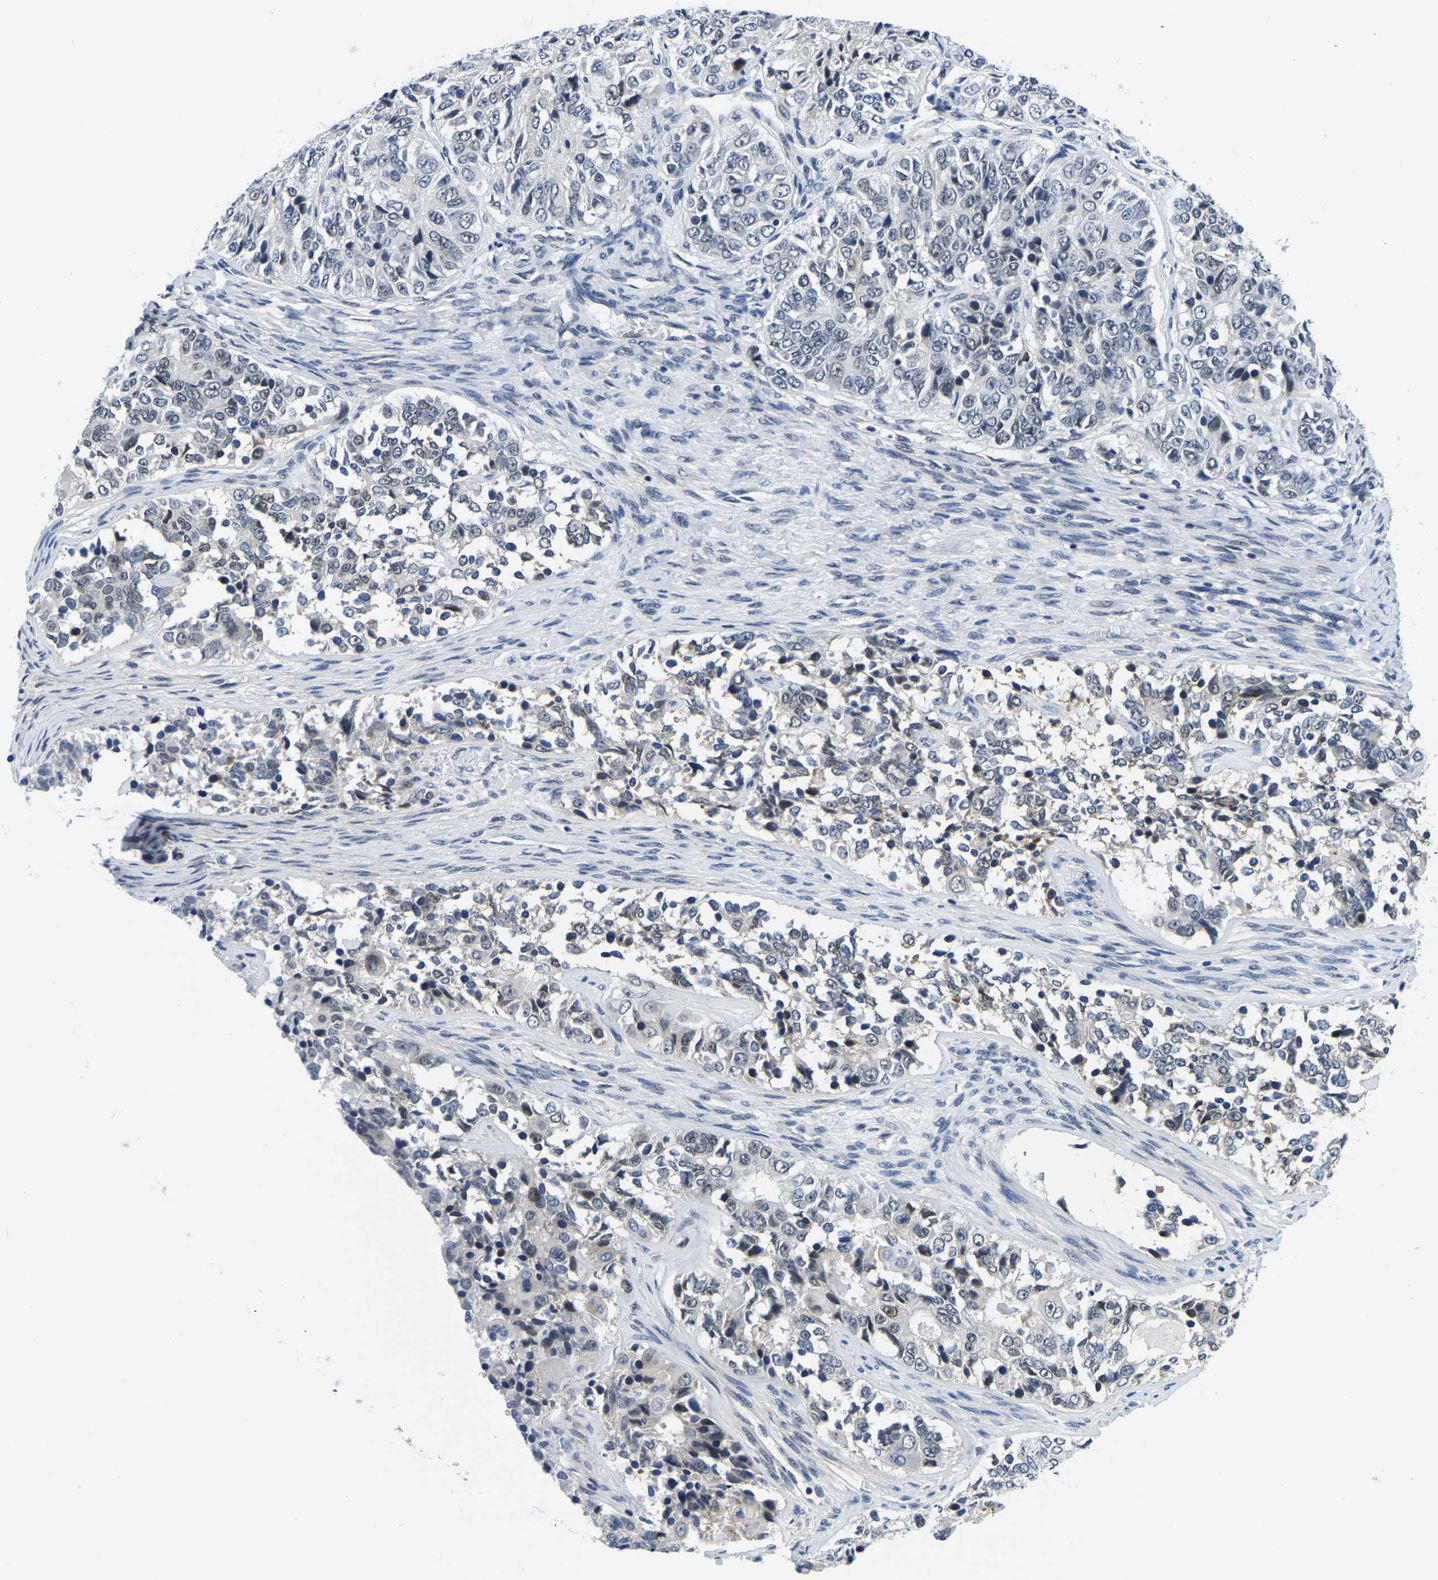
{"staining": {"intensity": "negative", "quantity": "none", "location": "none"}, "tissue": "ovarian cancer", "cell_type": "Tumor cells", "image_type": "cancer", "snomed": [{"axis": "morphology", "description": "Carcinoma, endometroid"}, {"axis": "topography", "description": "Ovary"}], "caption": "Immunohistochemistry (IHC) photomicrograph of ovarian cancer stained for a protein (brown), which exhibits no expression in tumor cells.", "gene": "POLDIP3", "patient": {"sex": "female", "age": 51}}